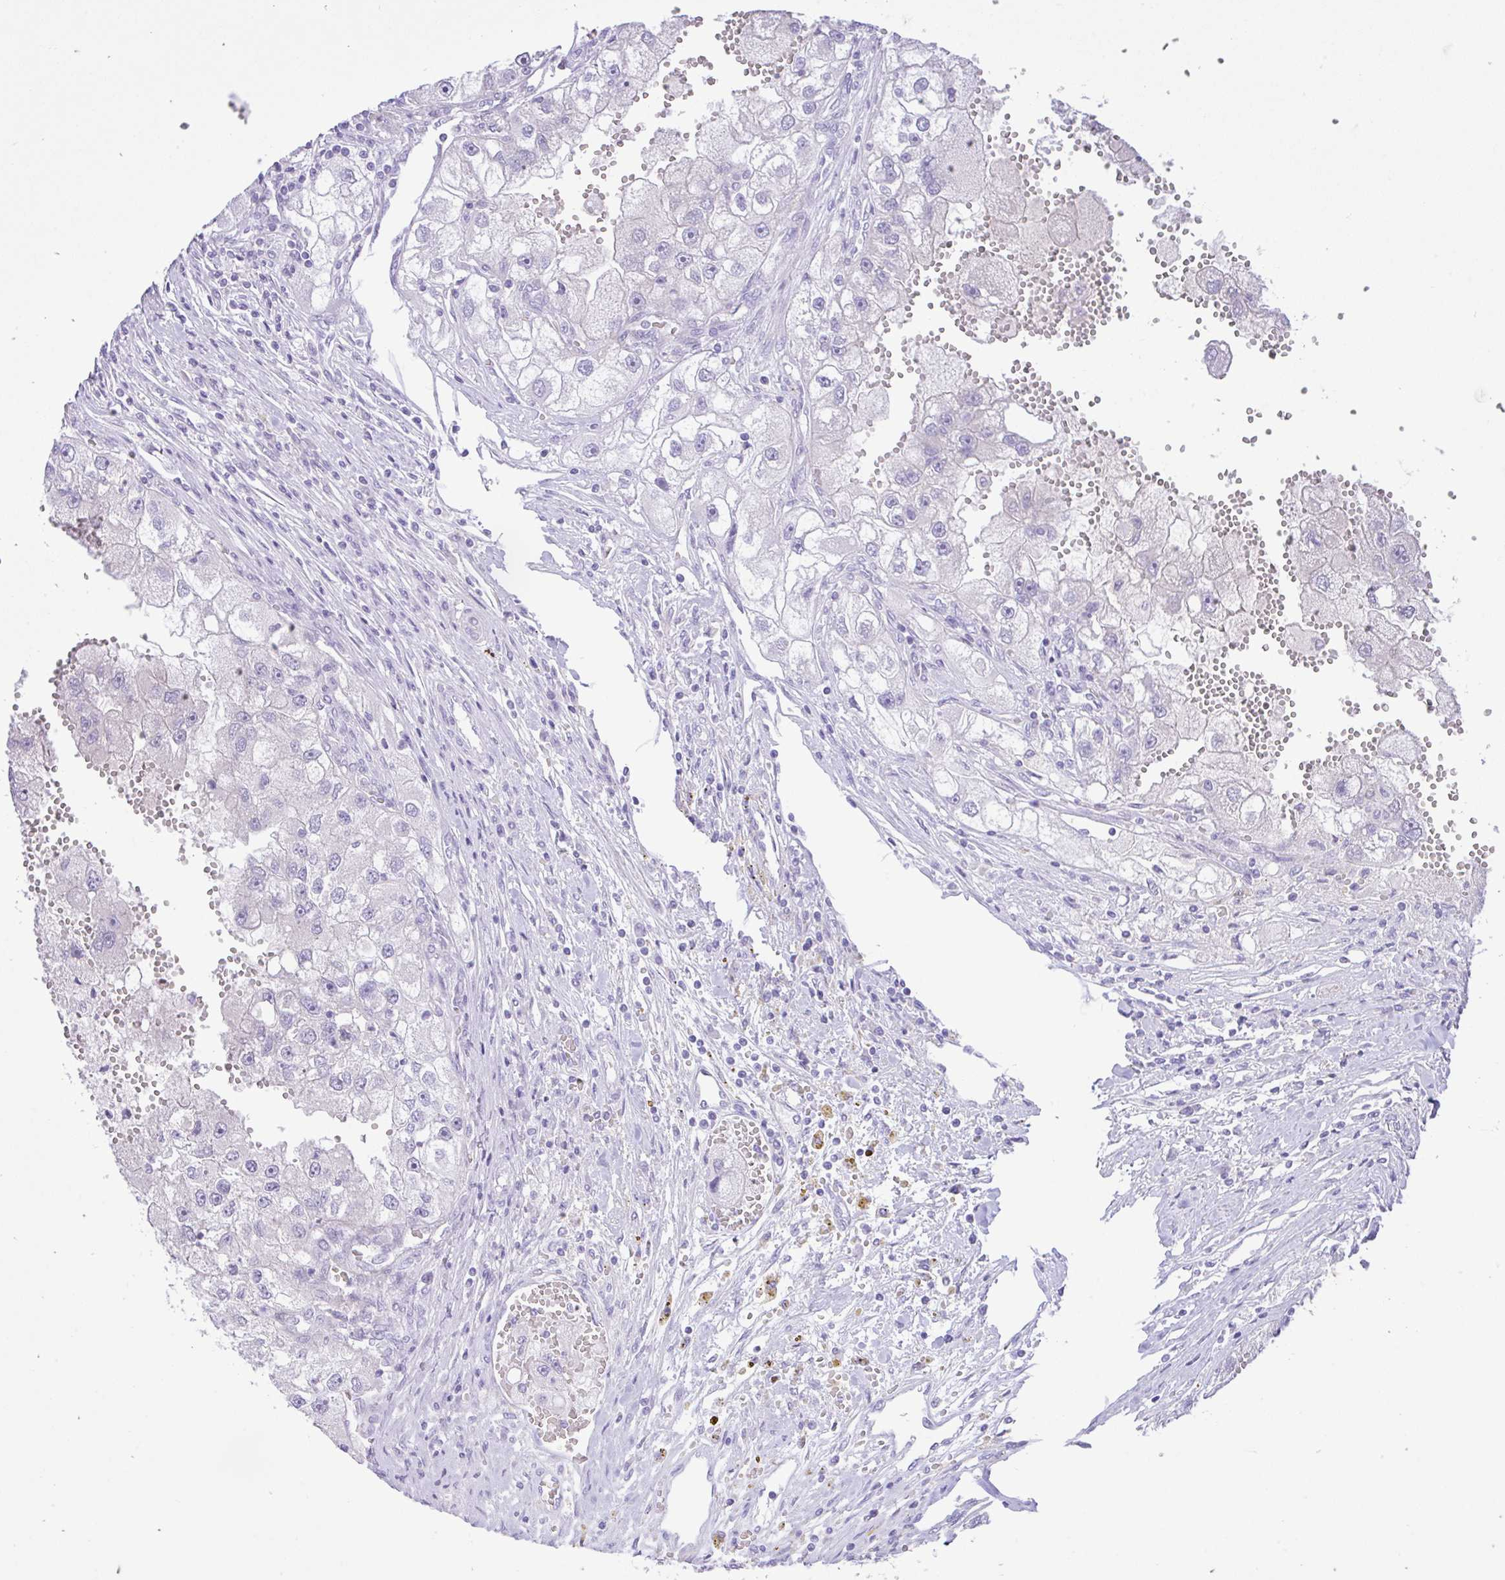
{"staining": {"intensity": "negative", "quantity": "none", "location": "none"}, "tissue": "renal cancer", "cell_type": "Tumor cells", "image_type": "cancer", "snomed": [{"axis": "morphology", "description": "Adenocarcinoma, NOS"}, {"axis": "topography", "description": "Kidney"}], "caption": "IHC of renal cancer (adenocarcinoma) demonstrates no expression in tumor cells.", "gene": "ZNF101", "patient": {"sex": "male", "age": 63}}